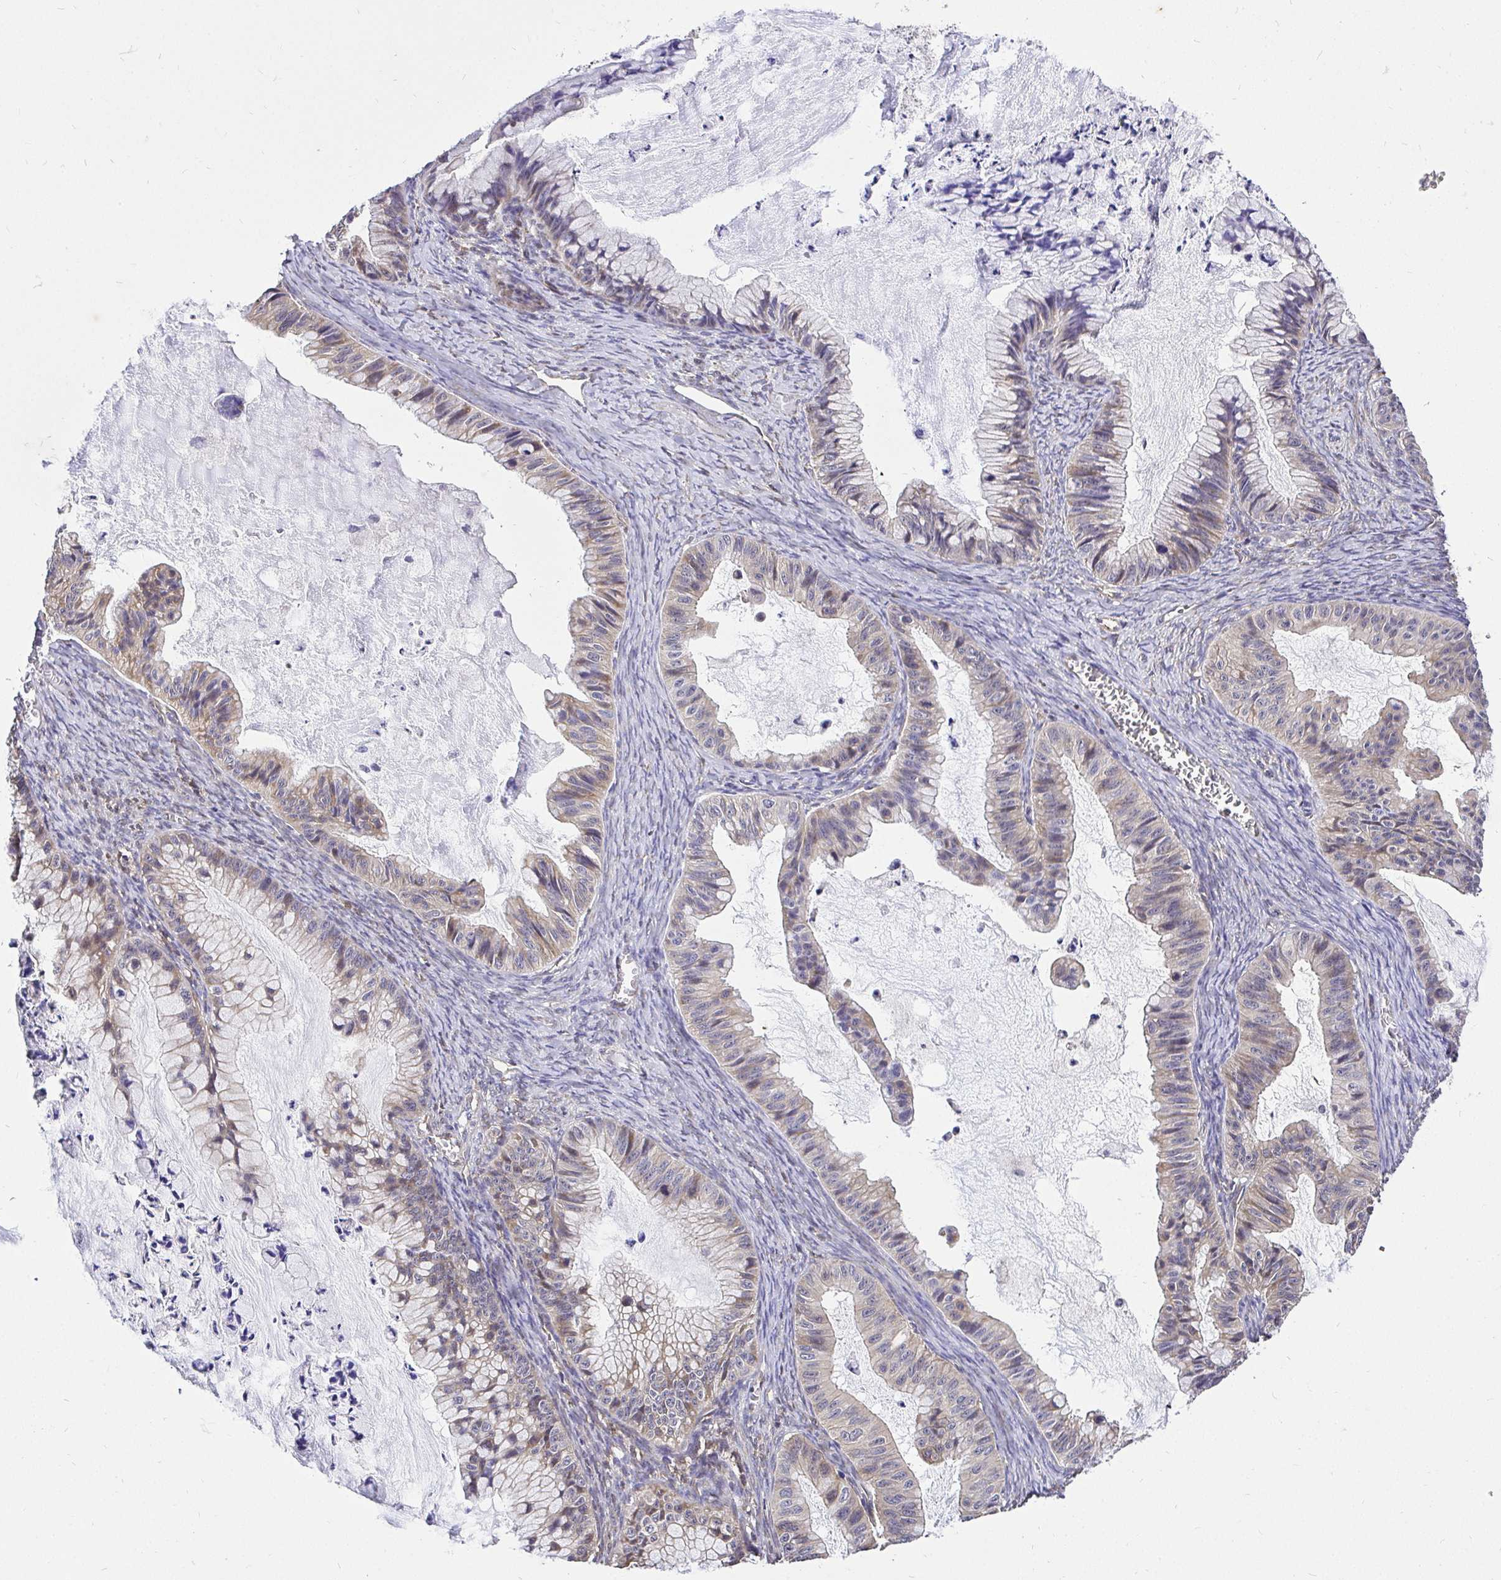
{"staining": {"intensity": "weak", "quantity": "25%-75%", "location": "cytoplasmic/membranous"}, "tissue": "ovarian cancer", "cell_type": "Tumor cells", "image_type": "cancer", "snomed": [{"axis": "morphology", "description": "Cystadenocarcinoma, mucinous, NOS"}, {"axis": "topography", "description": "Ovary"}], "caption": "DAB (3,3'-diaminobenzidine) immunohistochemical staining of mucinous cystadenocarcinoma (ovarian) displays weak cytoplasmic/membranous protein staining in about 25%-75% of tumor cells. (Brightfield microscopy of DAB IHC at high magnification).", "gene": "CCDC122", "patient": {"sex": "female", "age": 72}}